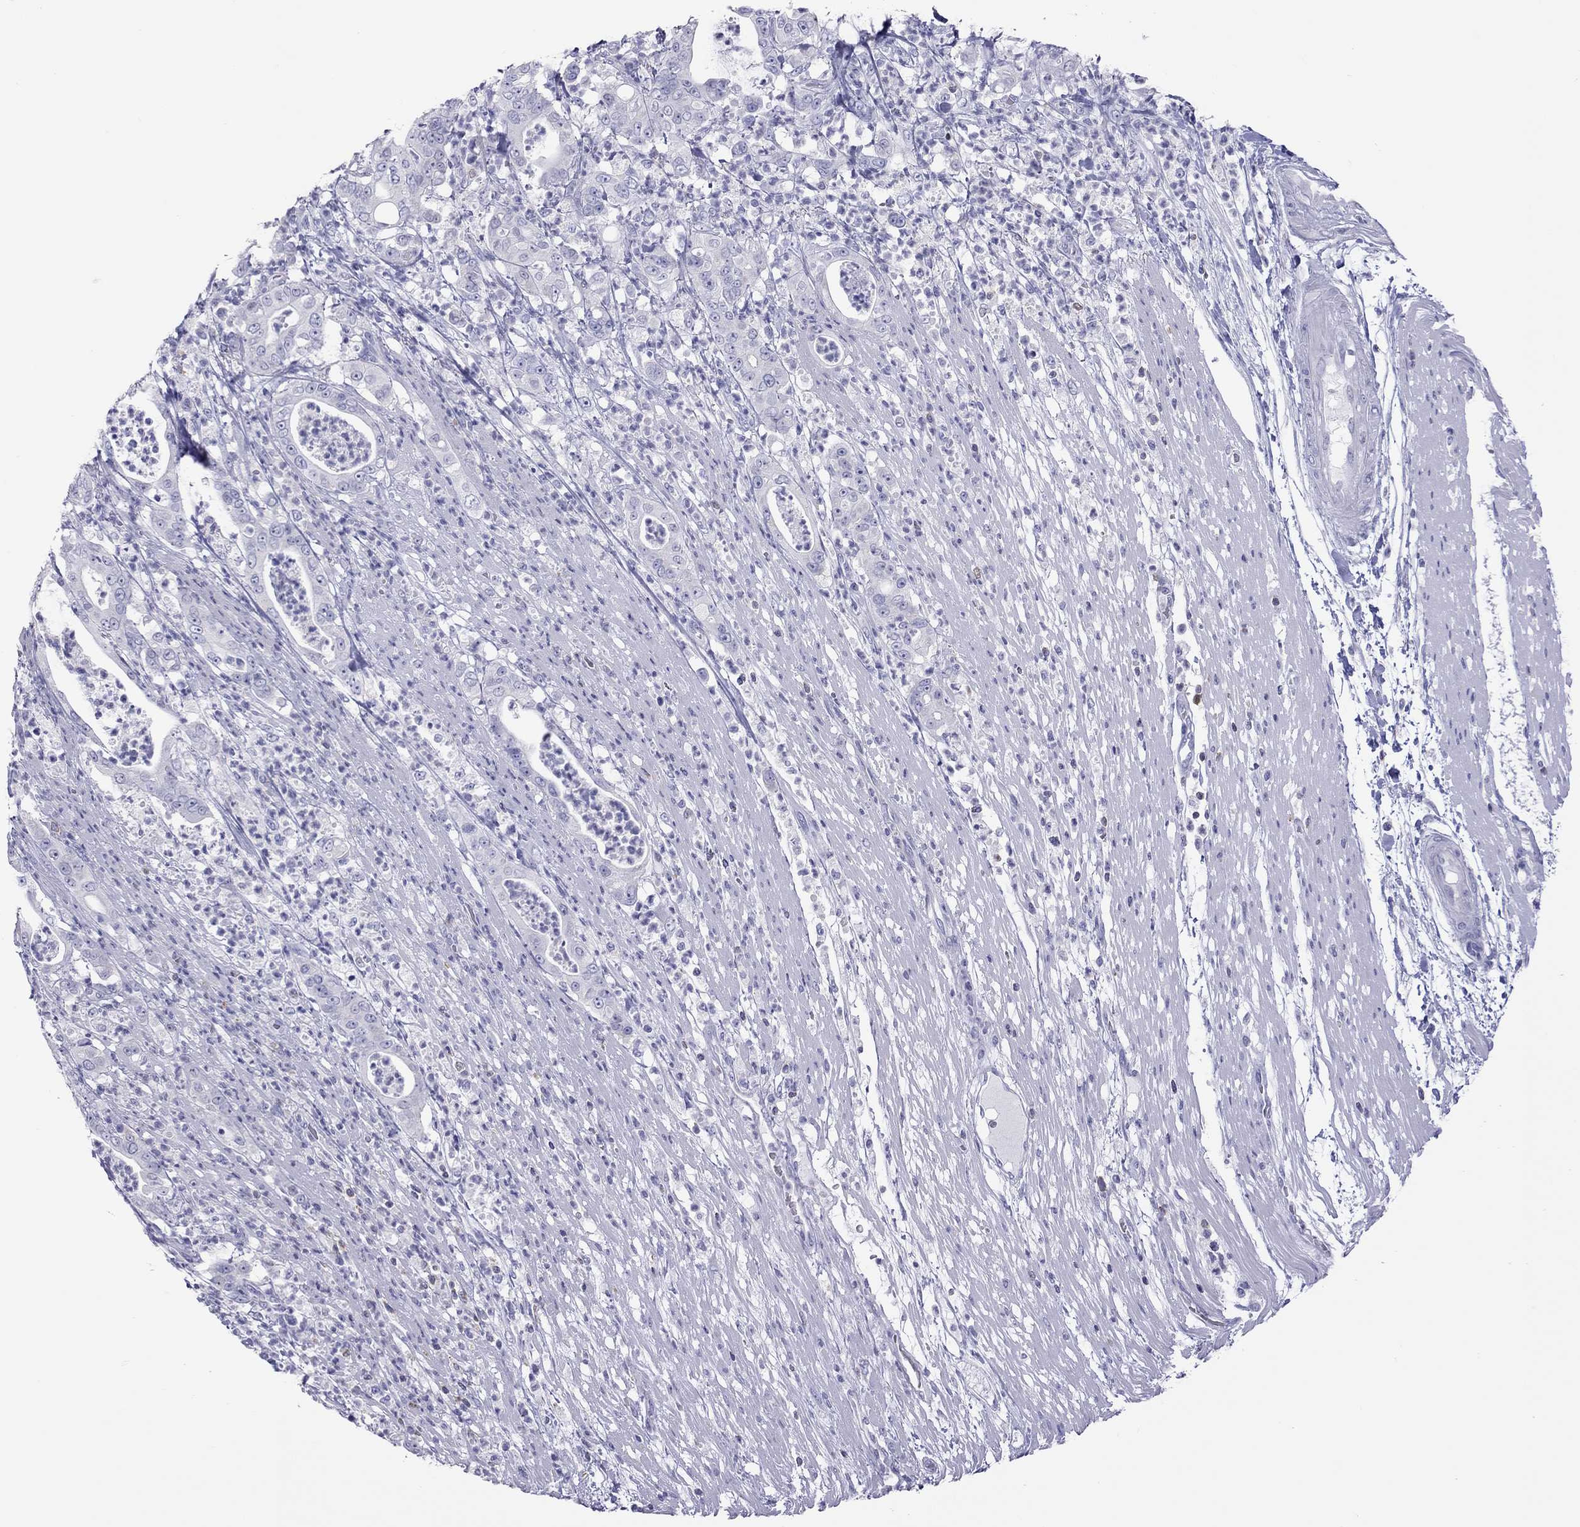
{"staining": {"intensity": "negative", "quantity": "none", "location": "none"}, "tissue": "pancreatic cancer", "cell_type": "Tumor cells", "image_type": "cancer", "snomed": [{"axis": "morphology", "description": "Adenocarcinoma, NOS"}, {"axis": "topography", "description": "Pancreas"}], "caption": "Pancreatic cancer was stained to show a protein in brown. There is no significant positivity in tumor cells.", "gene": "STAG3", "patient": {"sex": "male", "age": 71}}